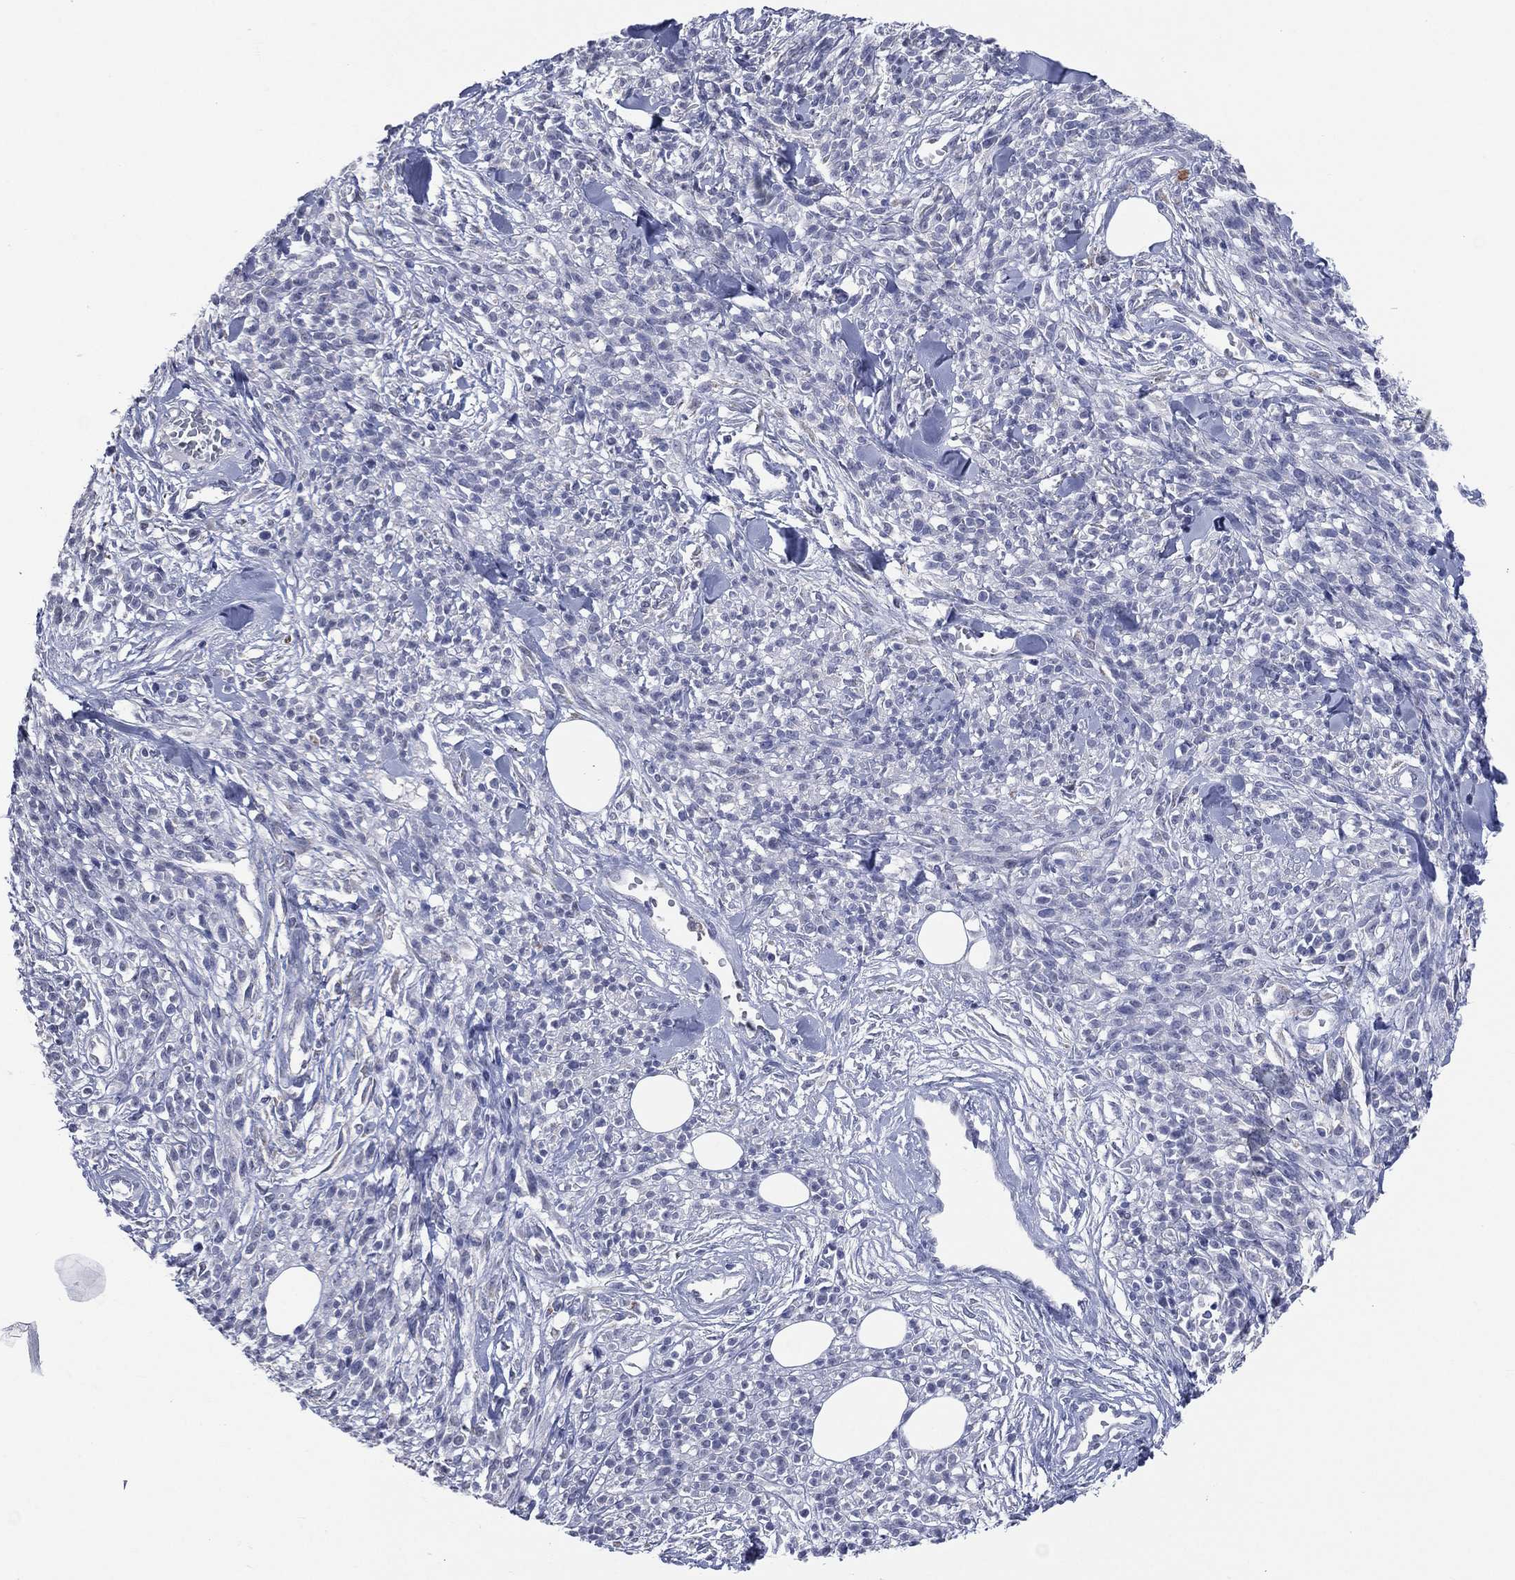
{"staining": {"intensity": "negative", "quantity": "none", "location": "none"}, "tissue": "melanoma", "cell_type": "Tumor cells", "image_type": "cancer", "snomed": [{"axis": "morphology", "description": "Malignant melanoma, NOS"}, {"axis": "topography", "description": "Skin"}, {"axis": "topography", "description": "Skin of trunk"}], "caption": "Melanoma was stained to show a protein in brown. There is no significant positivity in tumor cells. The staining is performed using DAB brown chromogen with nuclei counter-stained in using hematoxylin.", "gene": "AKAP3", "patient": {"sex": "male", "age": 74}}